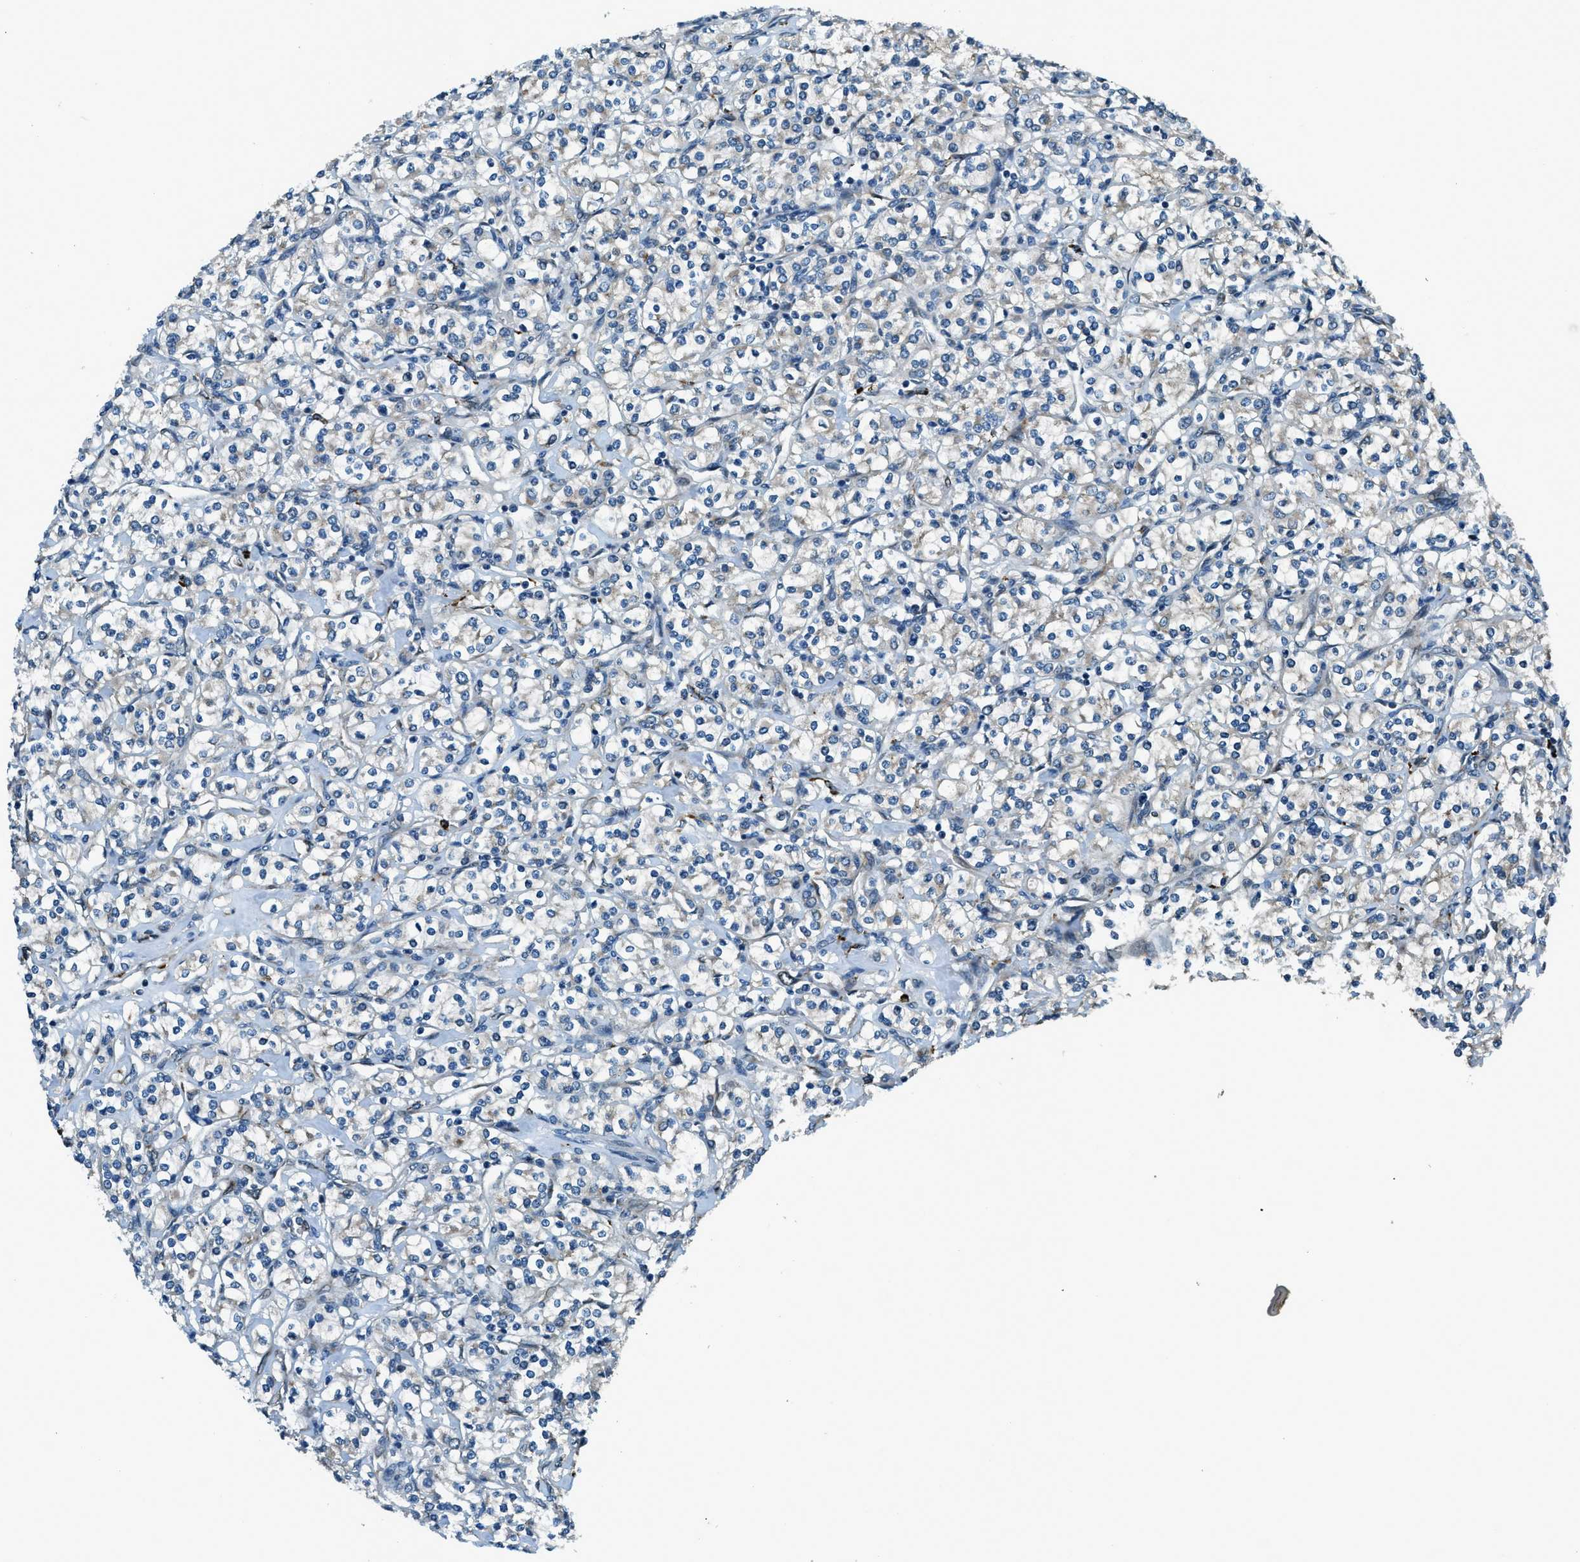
{"staining": {"intensity": "negative", "quantity": "none", "location": "none"}, "tissue": "renal cancer", "cell_type": "Tumor cells", "image_type": "cancer", "snomed": [{"axis": "morphology", "description": "Adenocarcinoma, NOS"}, {"axis": "topography", "description": "Kidney"}], "caption": "The immunohistochemistry micrograph has no significant positivity in tumor cells of renal cancer (adenocarcinoma) tissue.", "gene": "GINM1", "patient": {"sex": "male", "age": 77}}